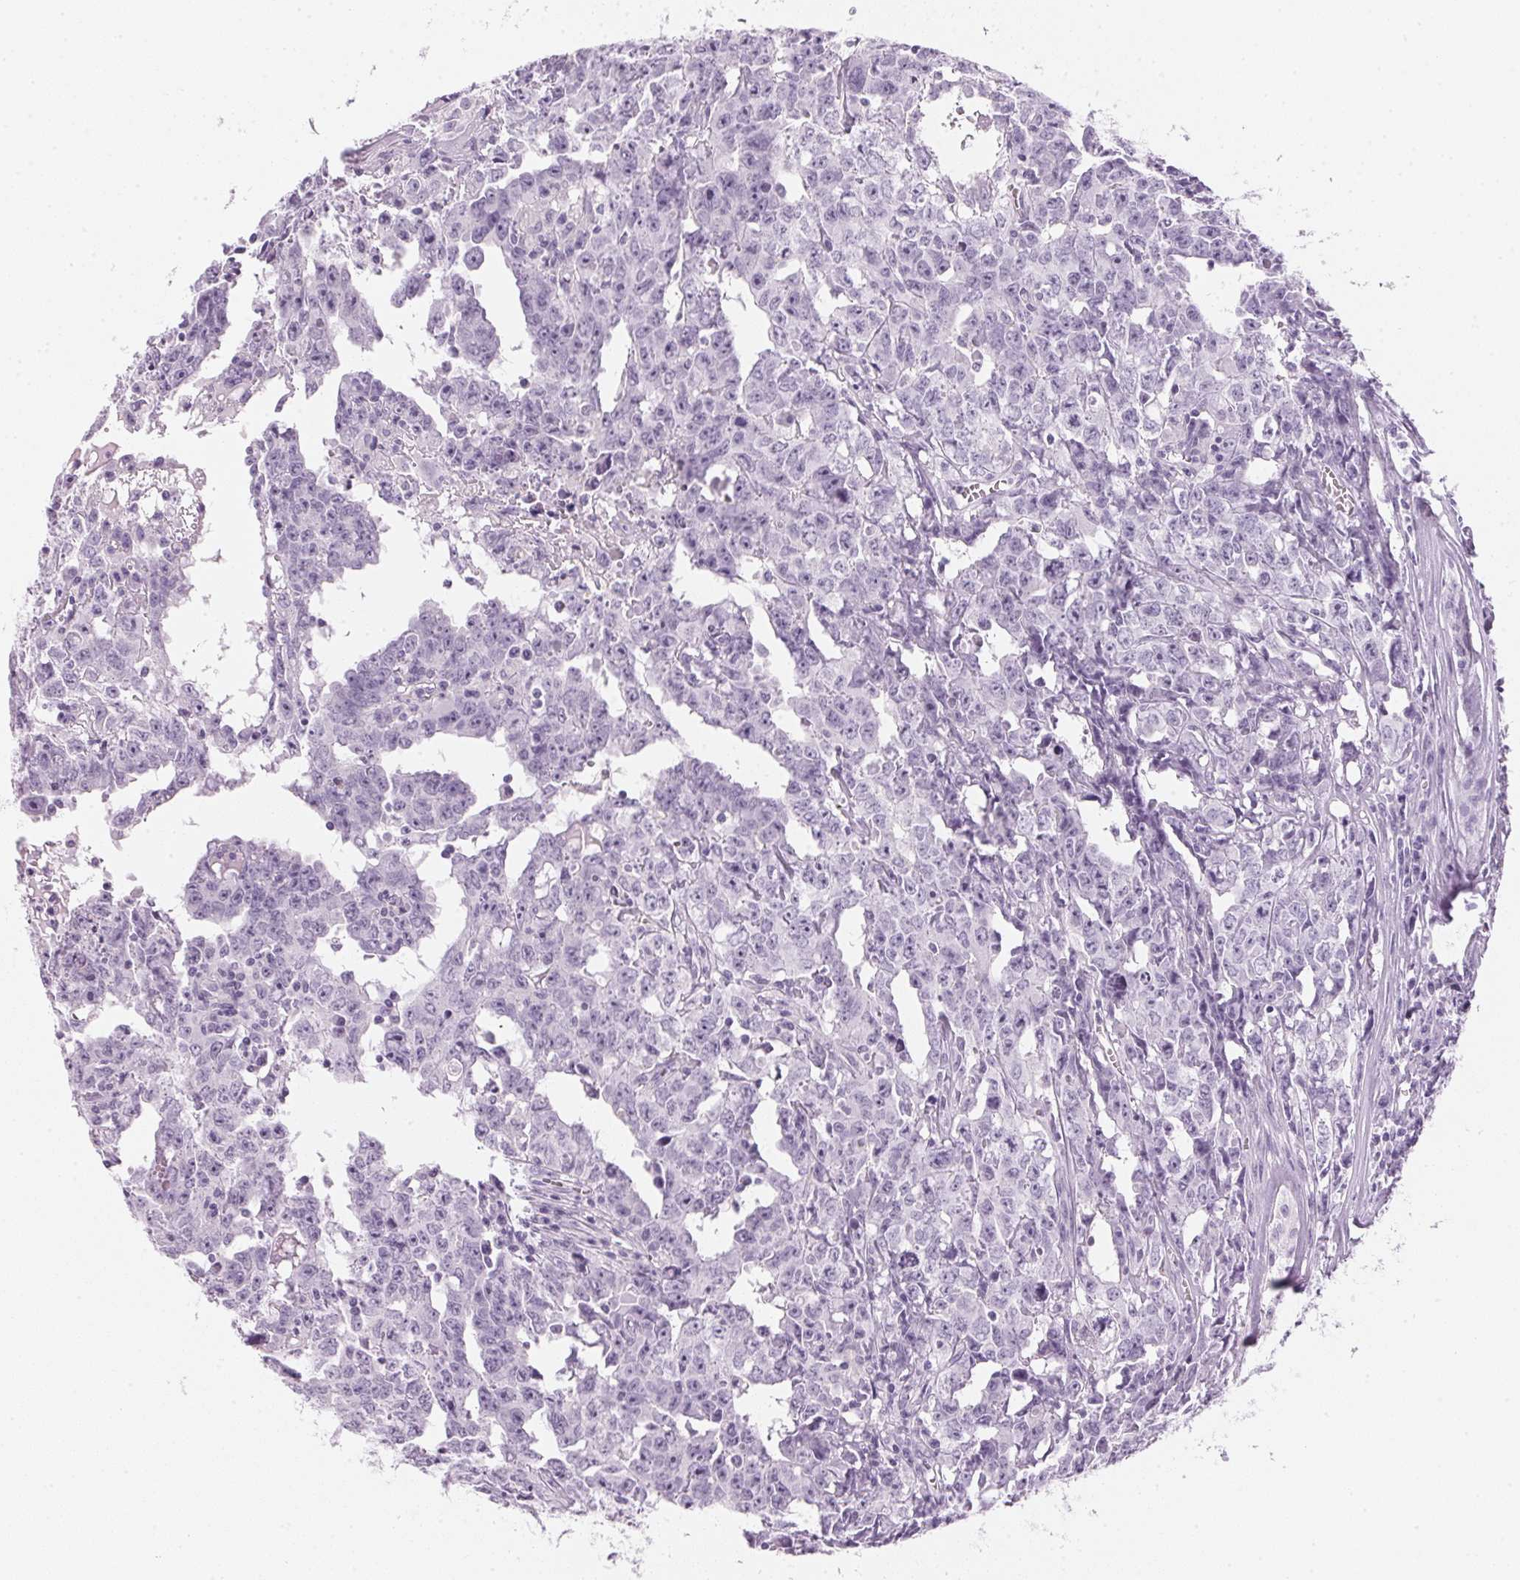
{"staining": {"intensity": "negative", "quantity": "none", "location": "none"}, "tissue": "testis cancer", "cell_type": "Tumor cells", "image_type": "cancer", "snomed": [{"axis": "morphology", "description": "Carcinoma, Embryonal, NOS"}, {"axis": "topography", "description": "Testis"}], "caption": "An image of human testis embryonal carcinoma is negative for staining in tumor cells.", "gene": "IGFBP1", "patient": {"sex": "male", "age": 22}}